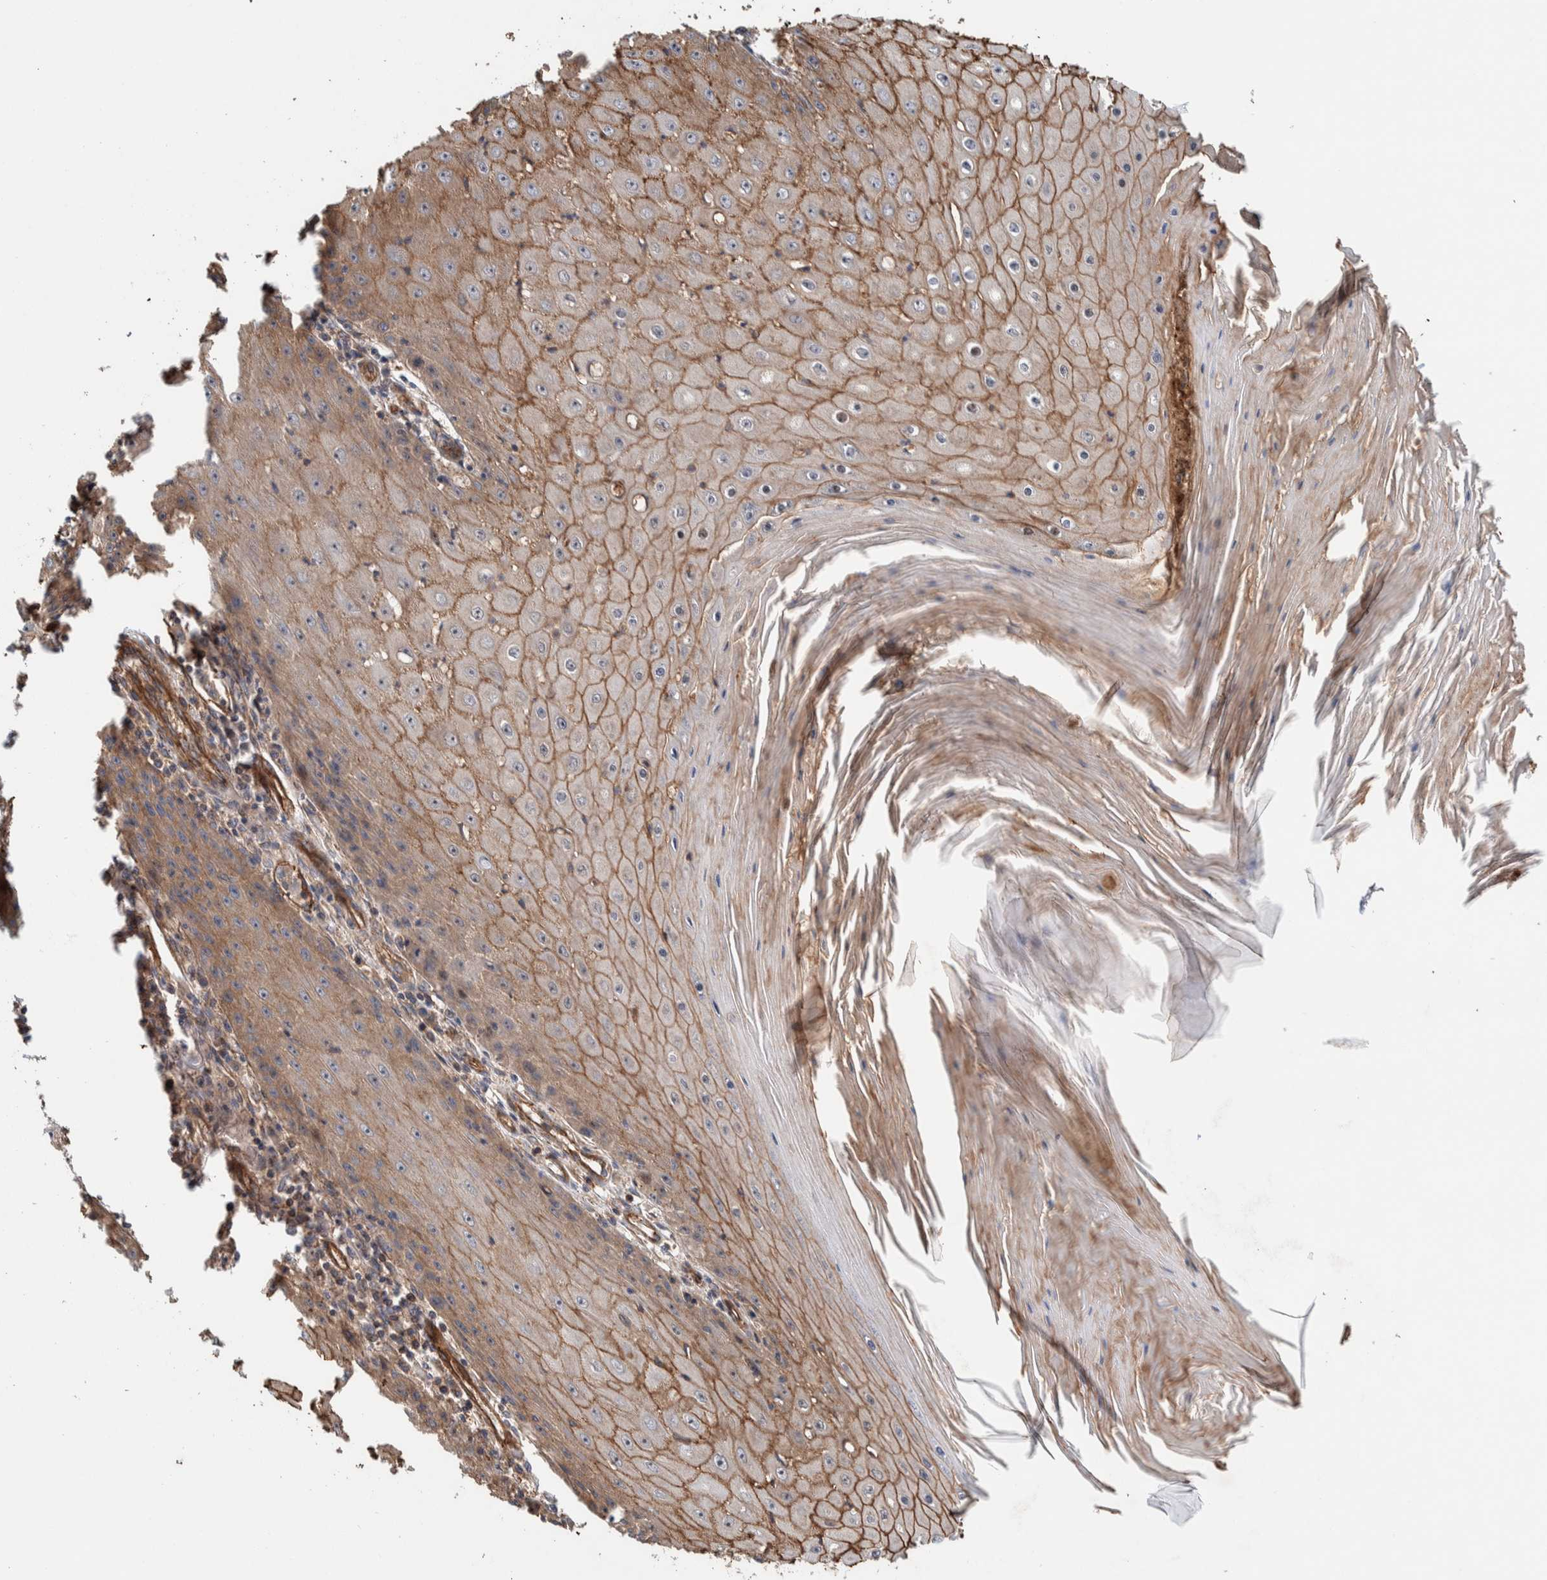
{"staining": {"intensity": "moderate", "quantity": ">75%", "location": "cytoplasmic/membranous"}, "tissue": "skin cancer", "cell_type": "Tumor cells", "image_type": "cancer", "snomed": [{"axis": "morphology", "description": "Squamous cell carcinoma, NOS"}, {"axis": "topography", "description": "Skin"}], "caption": "Protein positivity by IHC shows moderate cytoplasmic/membranous expression in approximately >75% of tumor cells in squamous cell carcinoma (skin). The staining was performed using DAB (3,3'-diaminobenzidine) to visualize the protein expression in brown, while the nuclei were stained in blue with hematoxylin (Magnification: 20x).", "gene": "PKD1L1", "patient": {"sex": "female", "age": 73}}